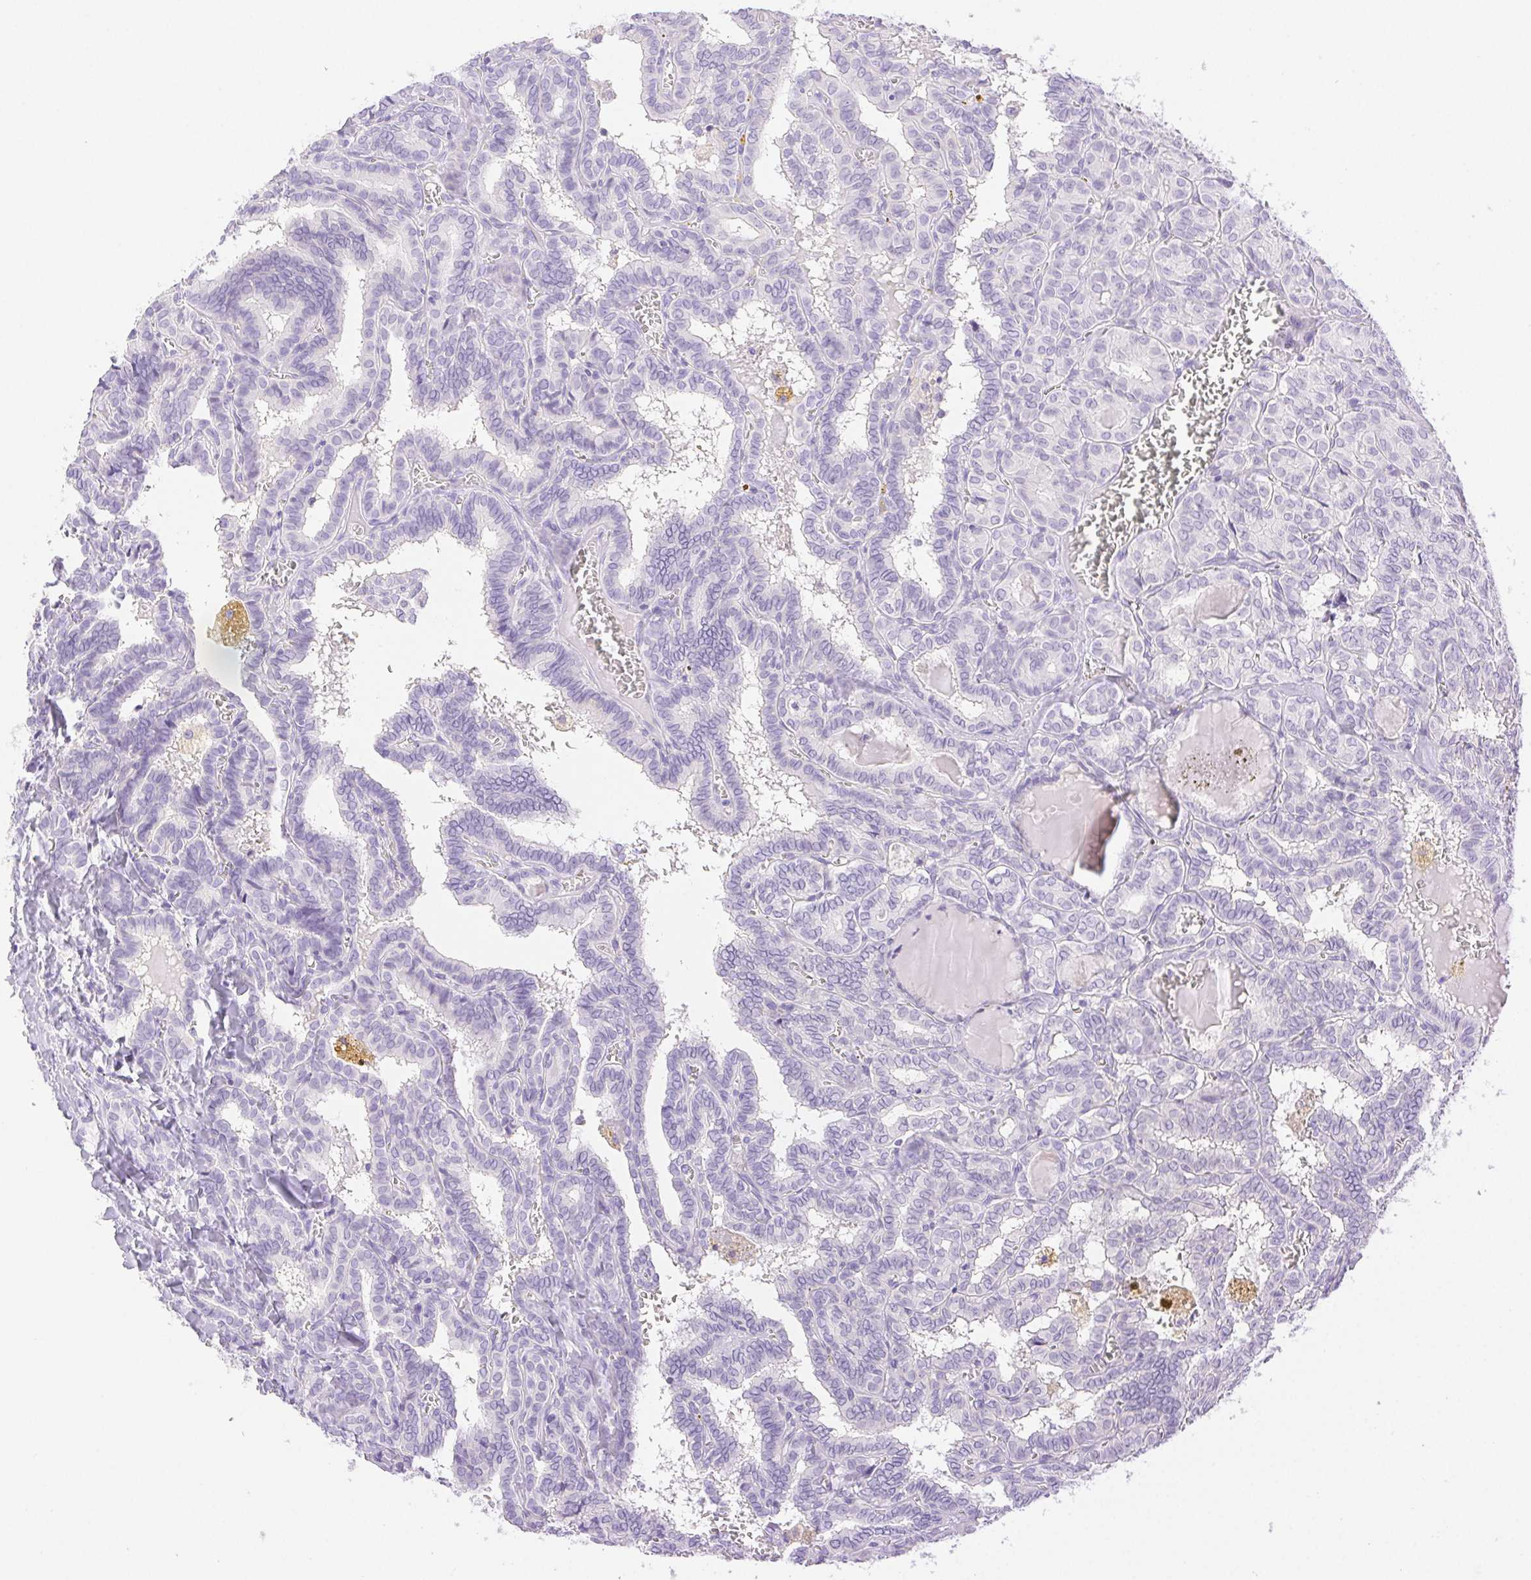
{"staining": {"intensity": "negative", "quantity": "none", "location": "none"}, "tissue": "thyroid cancer", "cell_type": "Tumor cells", "image_type": "cancer", "snomed": [{"axis": "morphology", "description": "Papillary adenocarcinoma, NOS"}, {"axis": "topography", "description": "Thyroid gland"}], "caption": "A histopathology image of human papillary adenocarcinoma (thyroid) is negative for staining in tumor cells.", "gene": "SPACA4", "patient": {"sex": "female", "age": 39}}